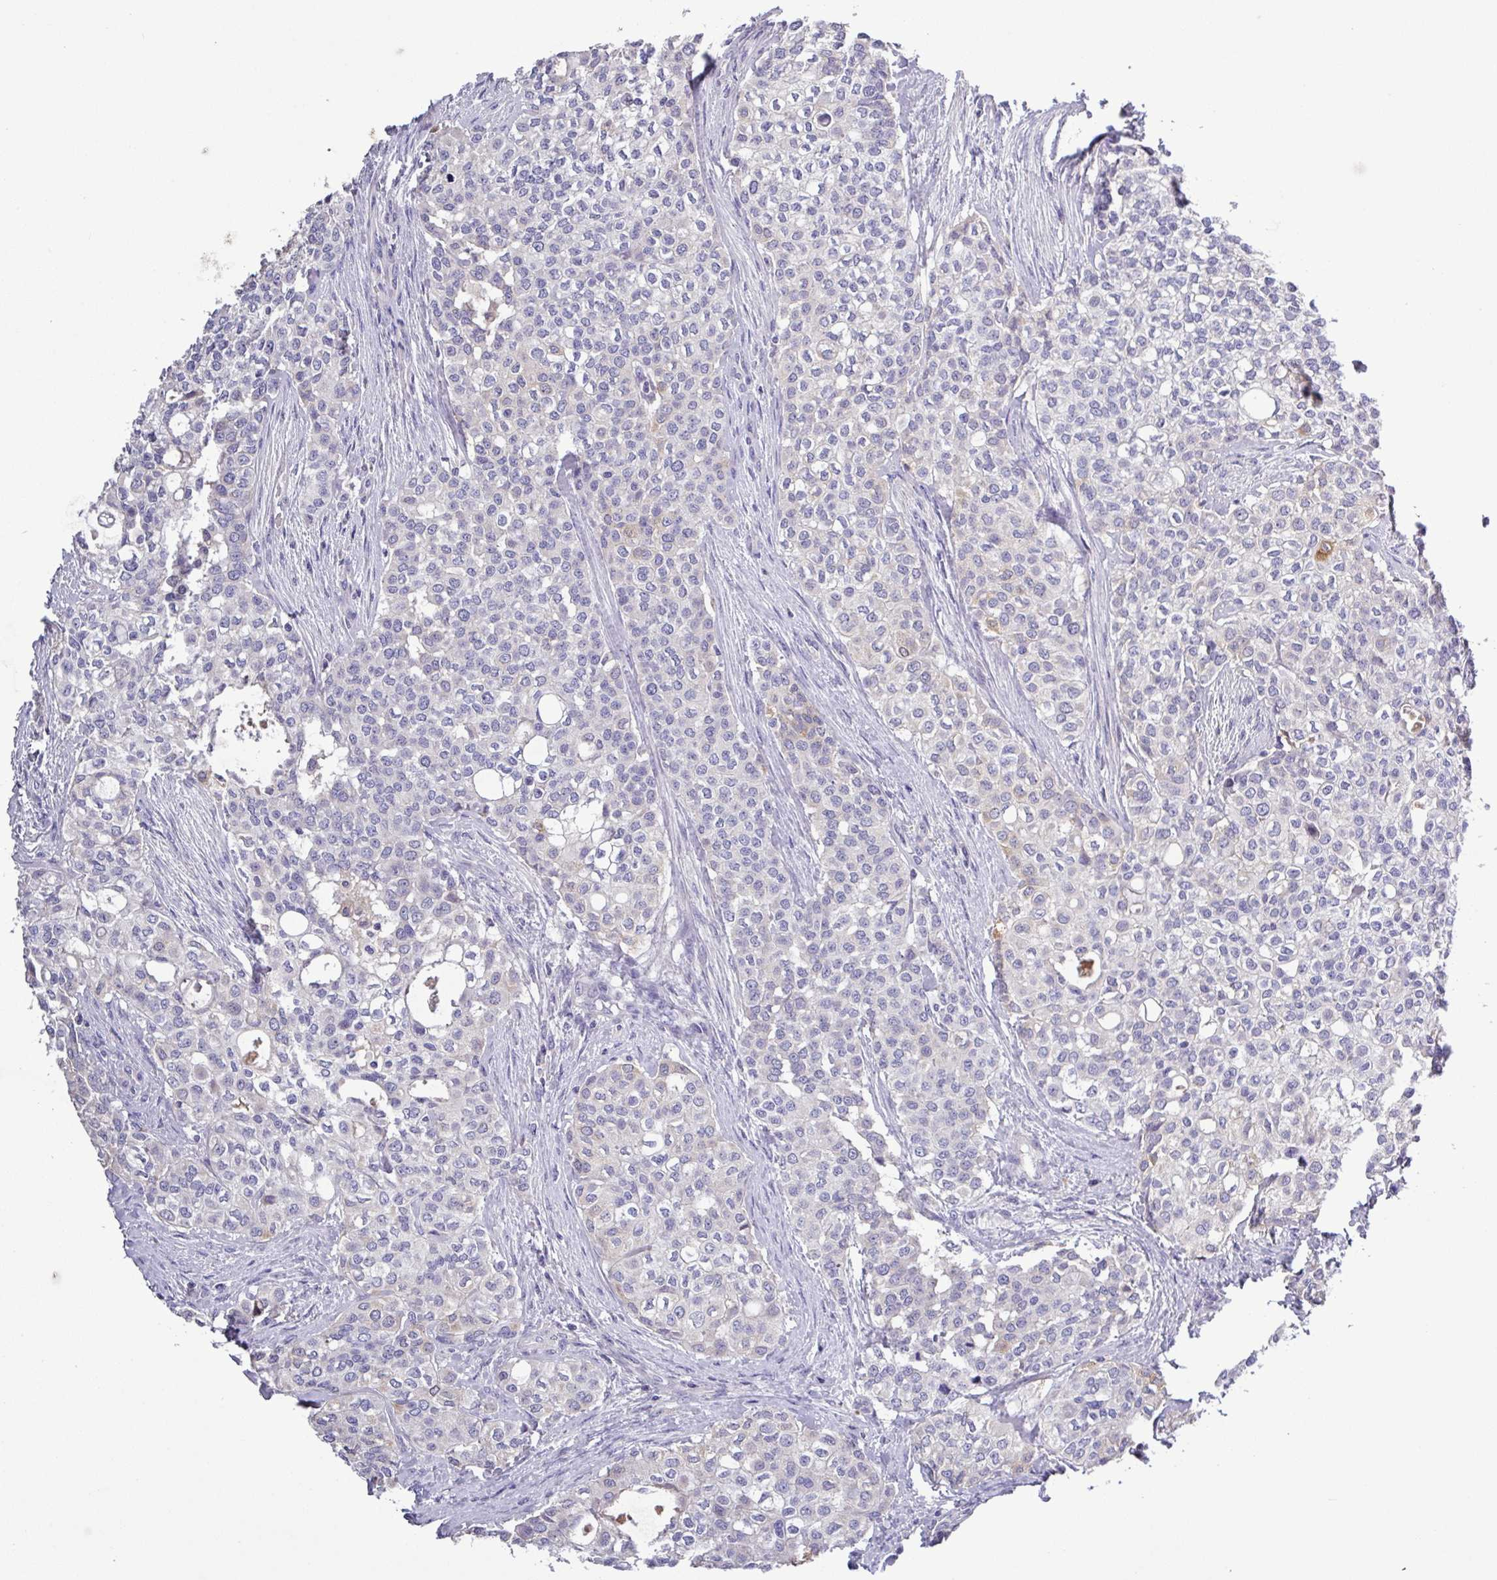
{"staining": {"intensity": "negative", "quantity": "none", "location": "none"}, "tissue": "head and neck cancer", "cell_type": "Tumor cells", "image_type": "cancer", "snomed": [{"axis": "morphology", "description": "Adenocarcinoma, NOS"}, {"axis": "topography", "description": "Head-Neck"}], "caption": "This is a image of immunohistochemistry staining of adenocarcinoma (head and neck), which shows no positivity in tumor cells.", "gene": "SFTPB", "patient": {"sex": "male", "age": 81}}